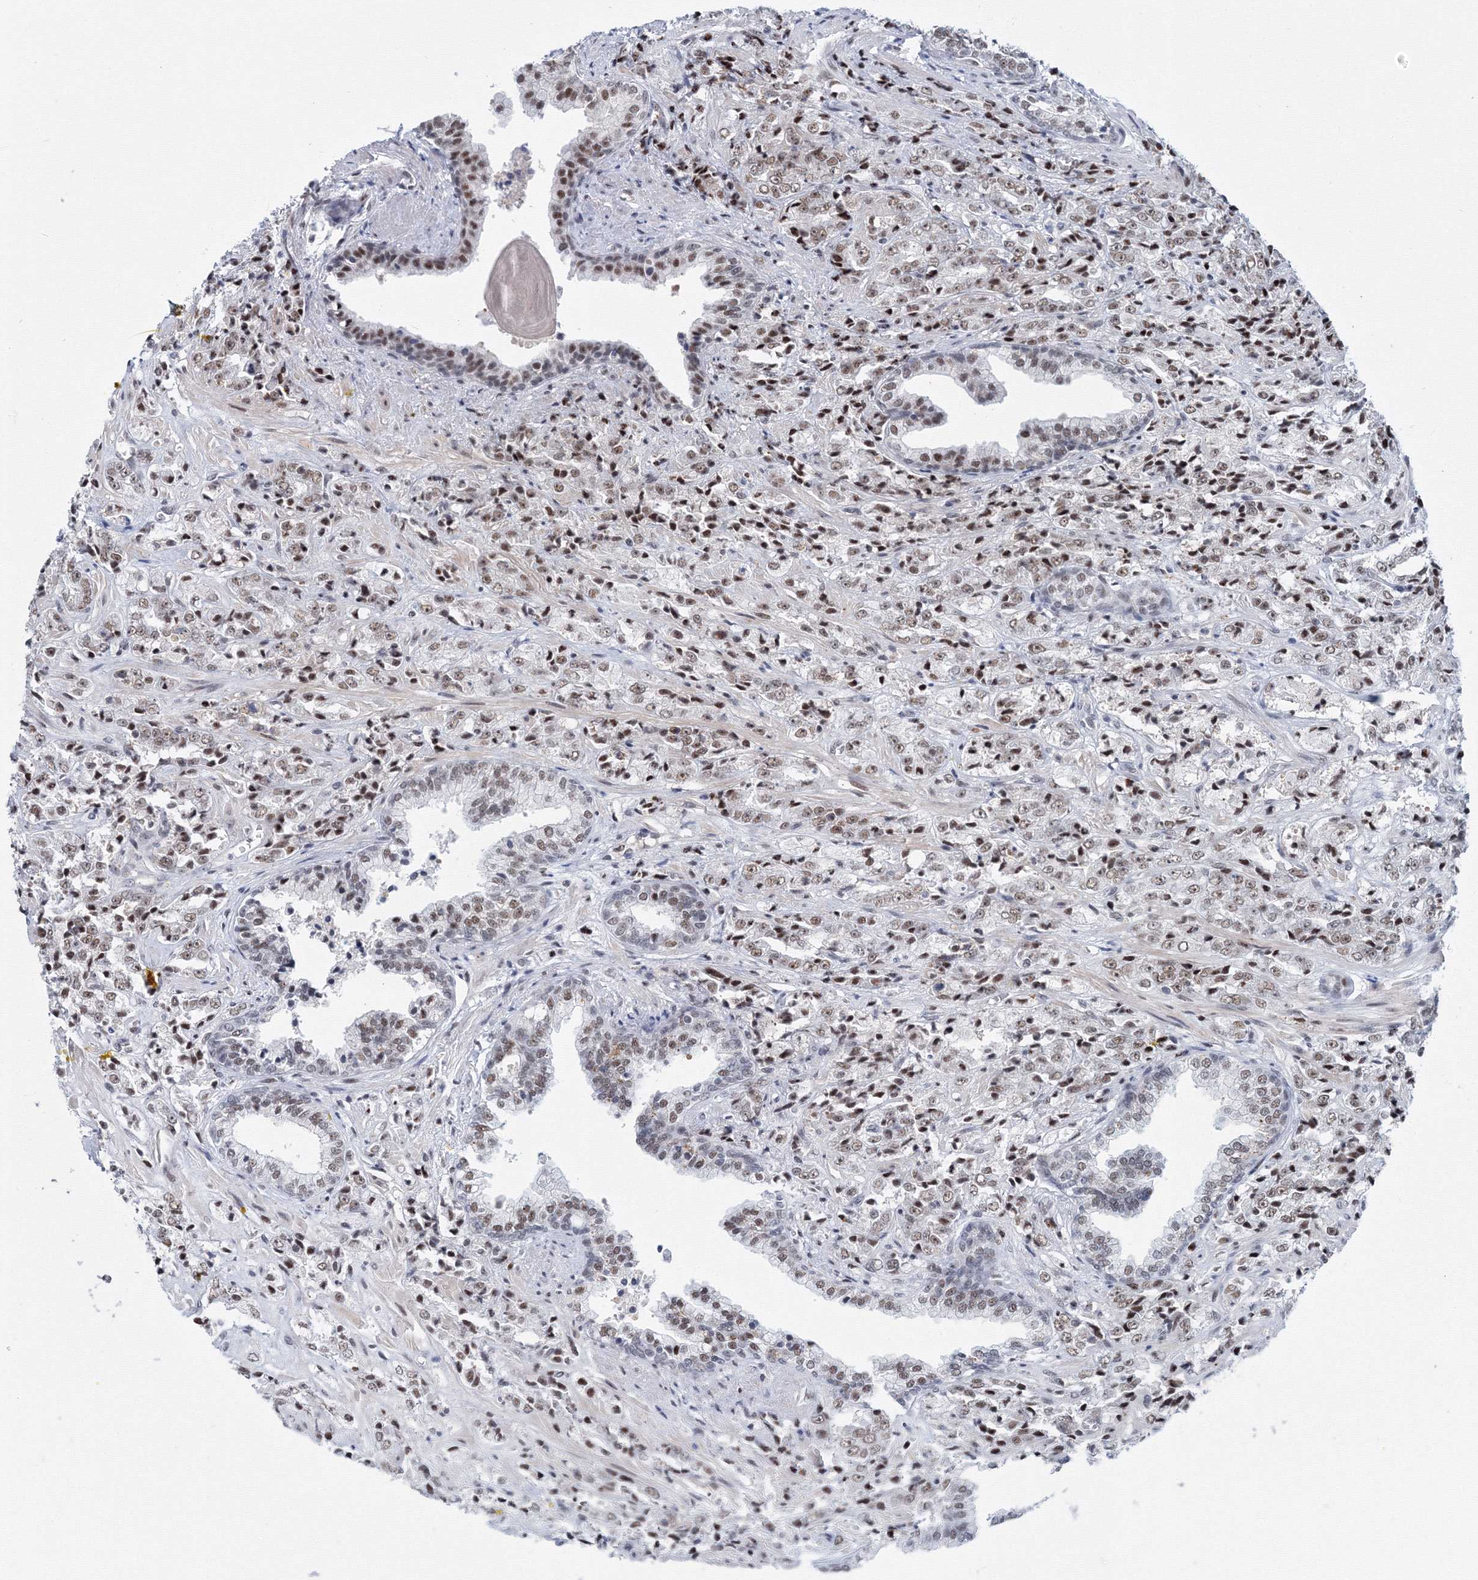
{"staining": {"intensity": "moderate", "quantity": ">75%", "location": "nuclear"}, "tissue": "prostate cancer", "cell_type": "Tumor cells", "image_type": "cancer", "snomed": [{"axis": "morphology", "description": "Adenocarcinoma, High grade"}, {"axis": "topography", "description": "Prostate"}], "caption": "Prostate cancer stained with a protein marker reveals moderate staining in tumor cells.", "gene": "SF3B6", "patient": {"sex": "male", "age": 71}}